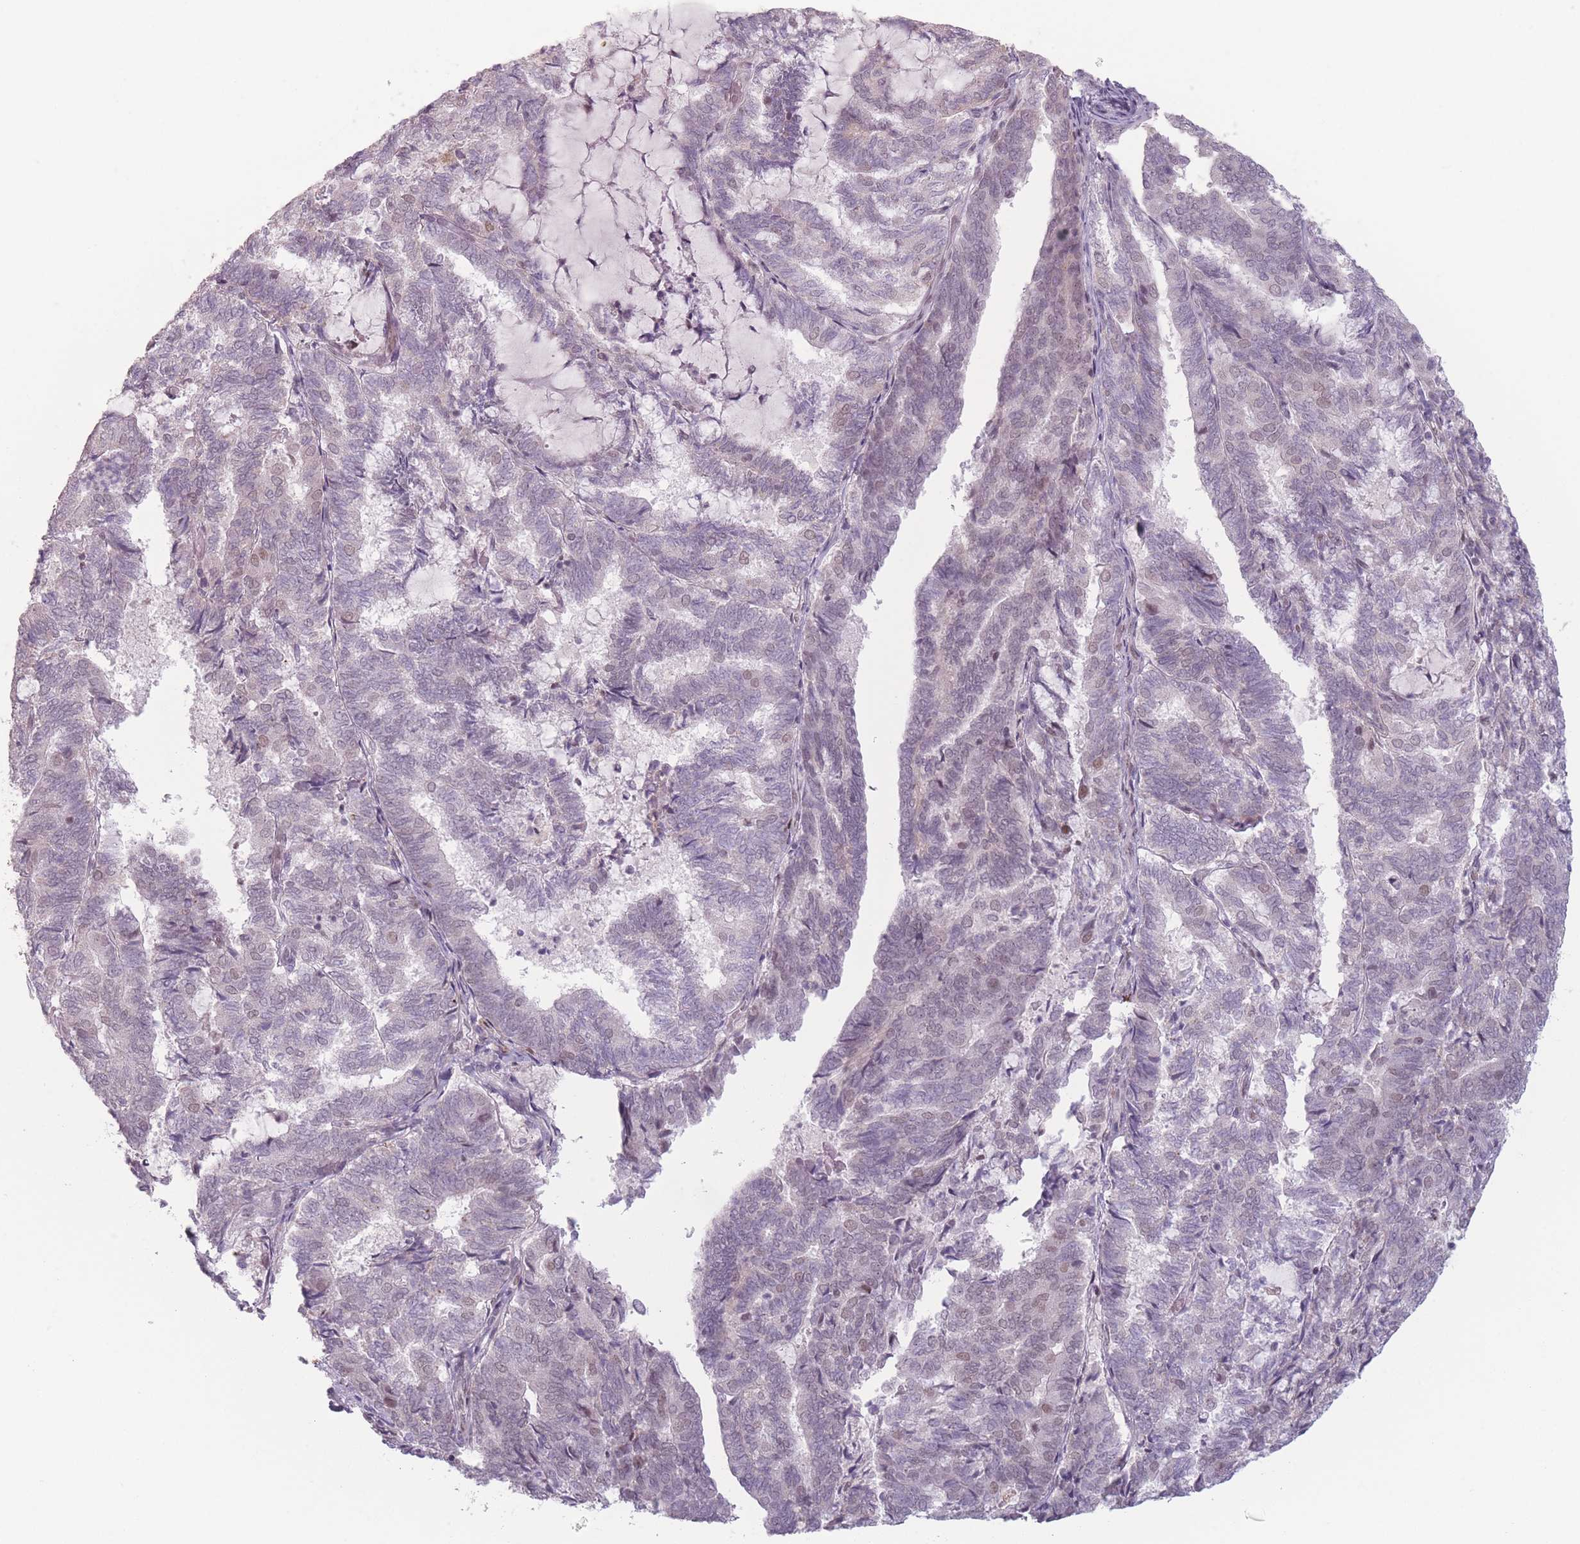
{"staining": {"intensity": "weak", "quantity": "<25%", "location": "nuclear"}, "tissue": "endometrial cancer", "cell_type": "Tumor cells", "image_type": "cancer", "snomed": [{"axis": "morphology", "description": "Adenocarcinoma, NOS"}, {"axis": "topography", "description": "Endometrium"}], "caption": "Adenocarcinoma (endometrial) stained for a protein using immunohistochemistry (IHC) displays no positivity tumor cells.", "gene": "OR10C1", "patient": {"sex": "female", "age": 80}}